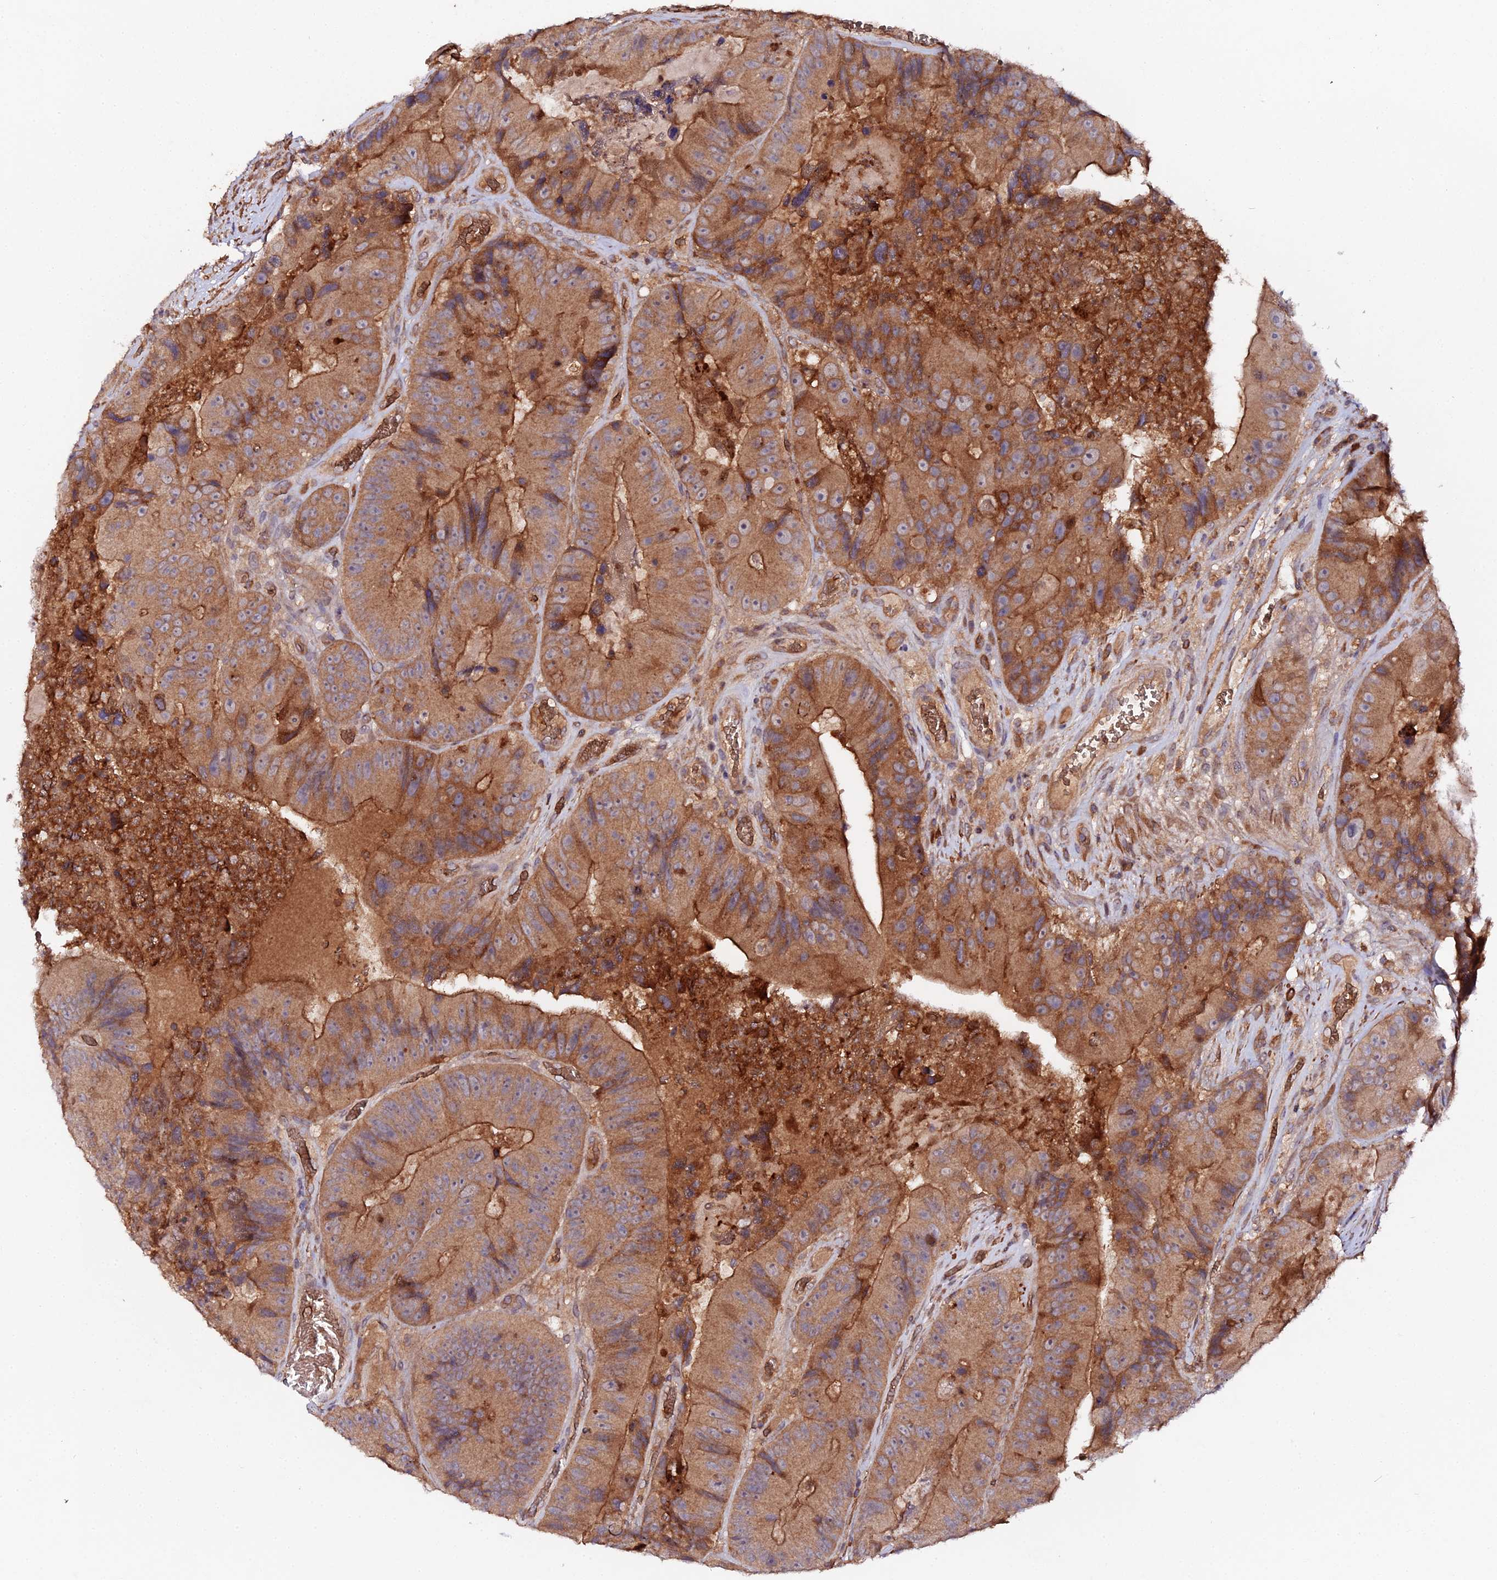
{"staining": {"intensity": "moderate", "quantity": ">75%", "location": "cytoplasmic/membranous"}, "tissue": "colorectal cancer", "cell_type": "Tumor cells", "image_type": "cancer", "snomed": [{"axis": "morphology", "description": "Adenocarcinoma, NOS"}, {"axis": "topography", "description": "Colon"}], "caption": "Human colorectal cancer stained with a brown dye reveals moderate cytoplasmic/membranous positive positivity in approximately >75% of tumor cells.", "gene": "TRIM26", "patient": {"sex": "female", "age": 86}}